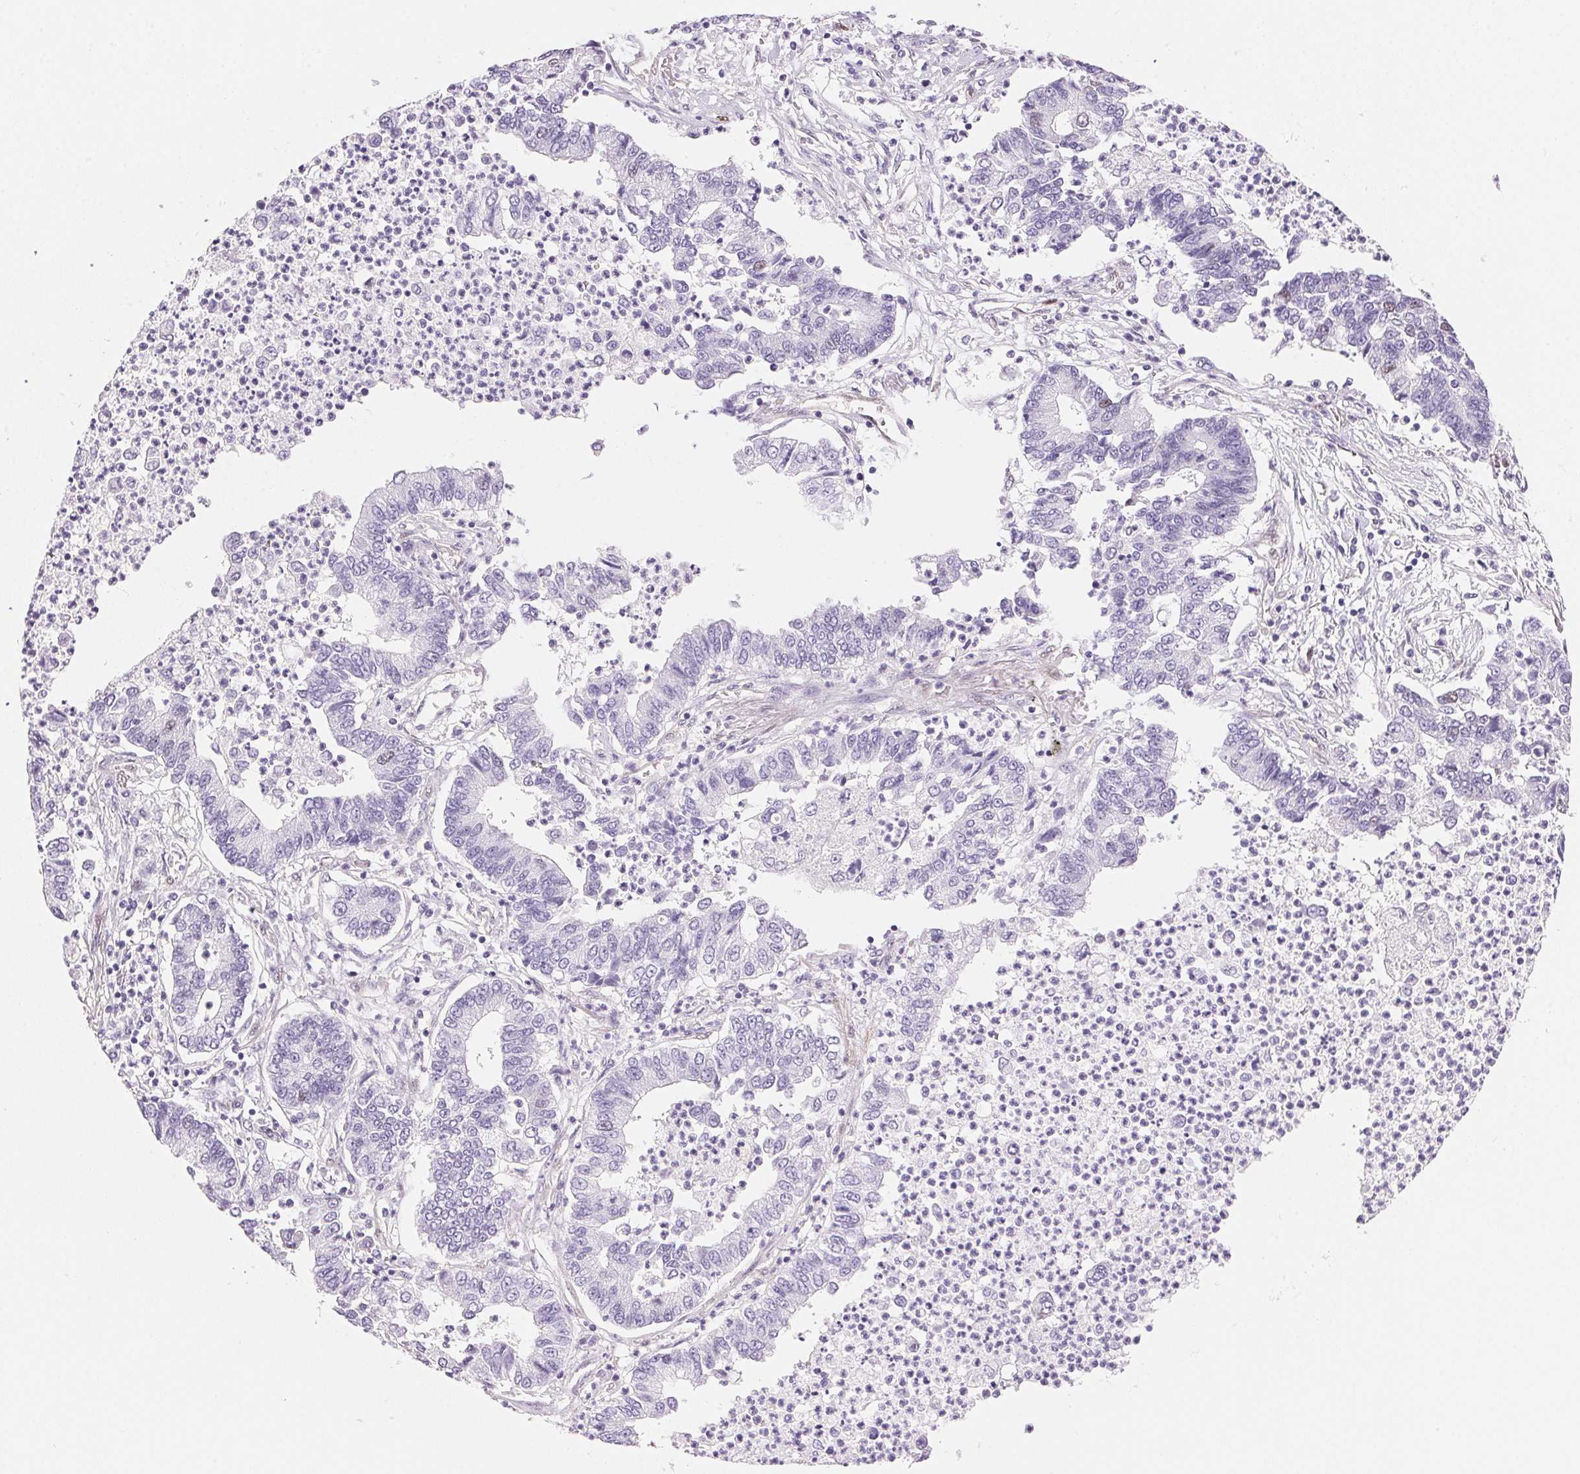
{"staining": {"intensity": "negative", "quantity": "none", "location": "none"}, "tissue": "lung cancer", "cell_type": "Tumor cells", "image_type": "cancer", "snomed": [{"axis": "morphology", "description": "Adenocarcinoma, NOS"}, {"axis": "topography", "description": "Lung"}], "caption": "Immunohistochemical staining of adenocarcinoma (lung) demonstrates no significant positivity in tumor cells.", "gene": "SMTN", "patient": {"sex": "female", "age": 57}}